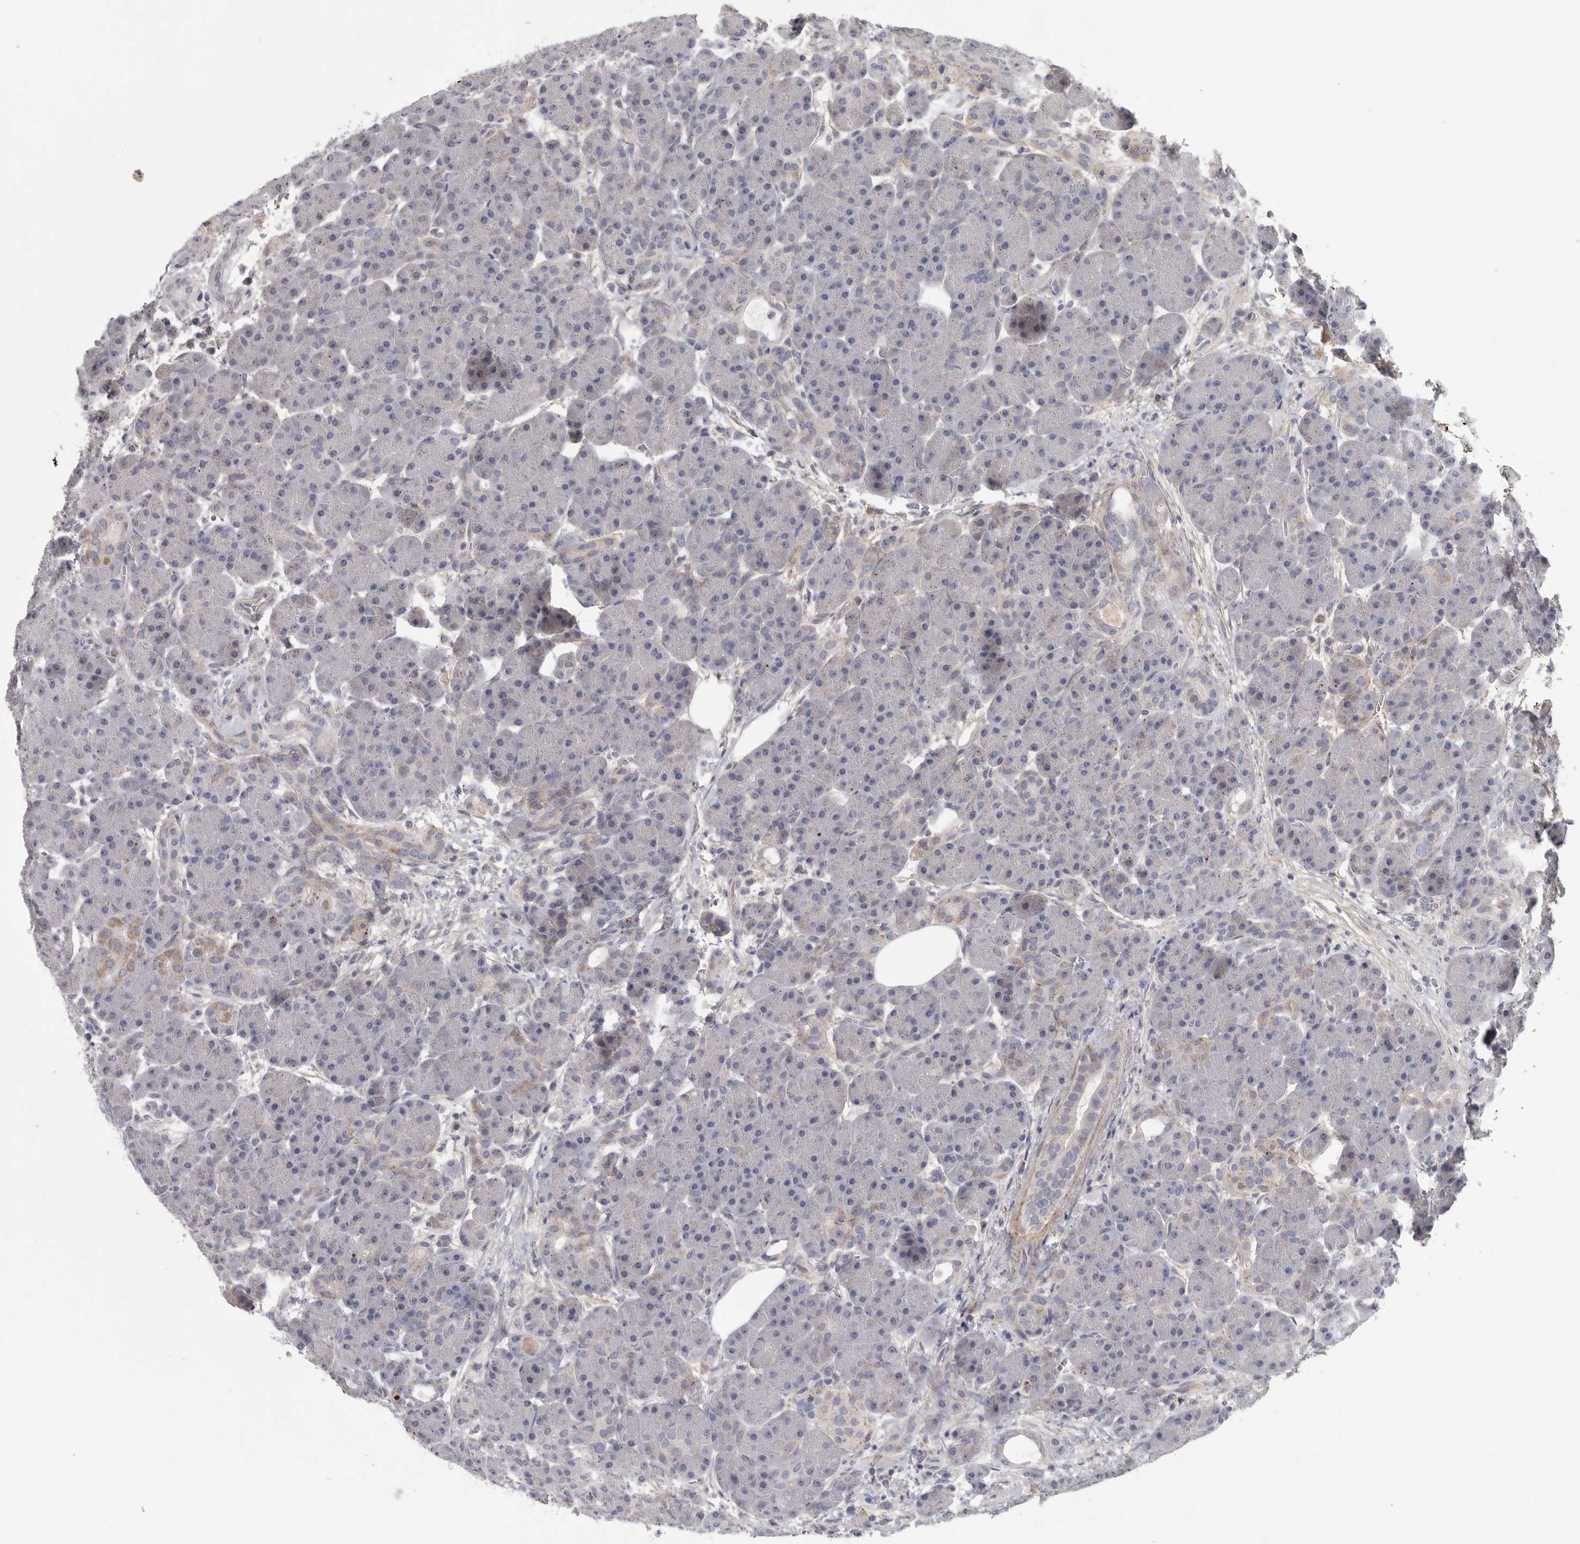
{"staining": {"intensity": "moderate", "quantity": "<25%", "location": "cytoplasmic/membranous"}, "tissue": "pancreas", "cell_type": "Exocrine glandular cells", "image_type": "normal", "snomed": [{"axis": "morphology", "description": "Normal tissue, NOS"}, {"axis": "topography", "description": "Pancreas"}], "caption": "This histopathology image displays normal pancreas stained with immunohistochemistry to label a protein in brown. The cytoplasmic/membranous of exocrine glandular cells show moderate positivity for the protein. Nuclei are counter-stained blue.", "gene": "SDC3", "patient": {"sex": "male", "age": 63}}